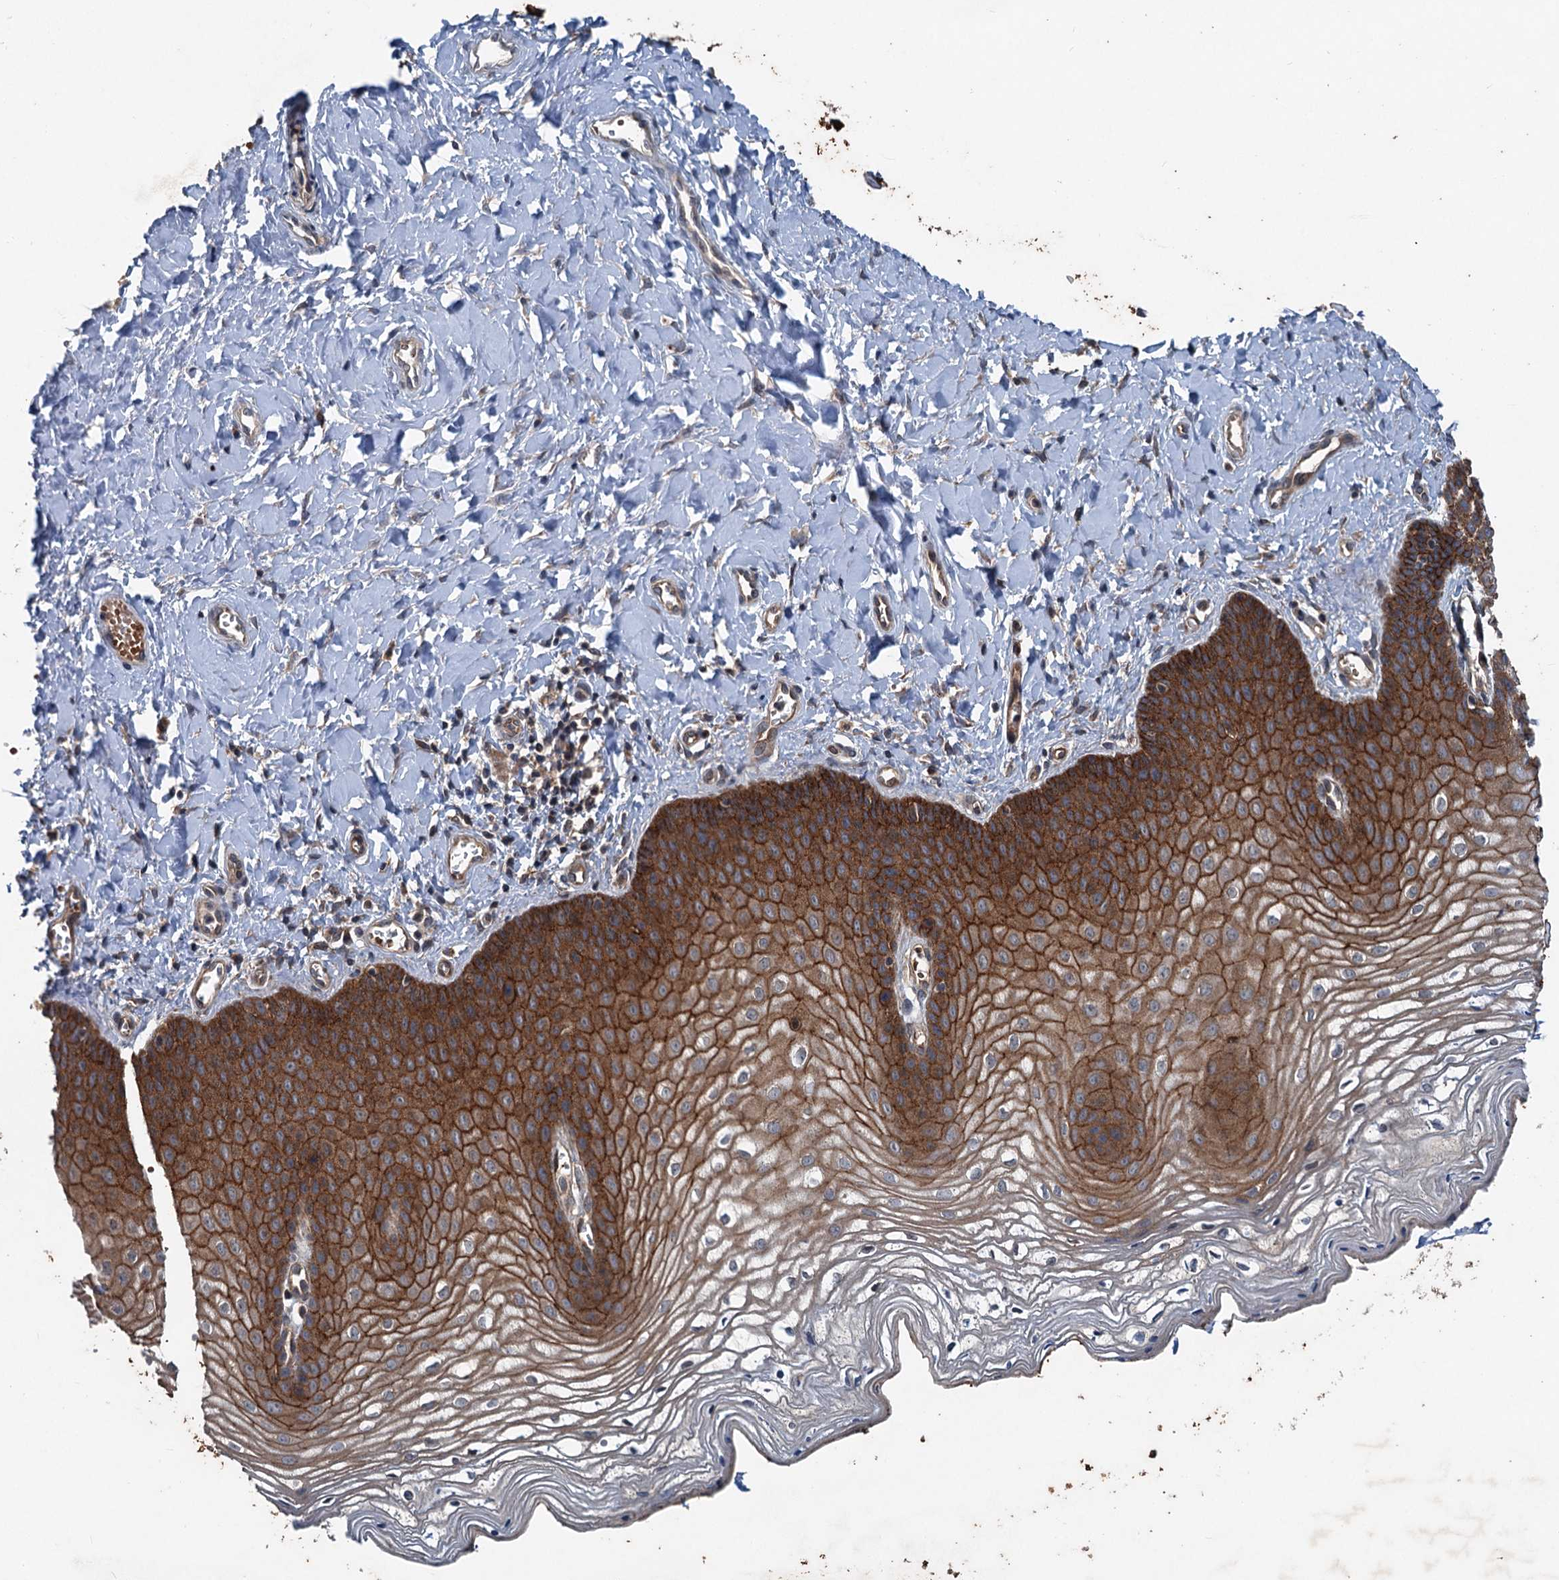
{"staining": {"intensity": "strong", "quantity": ">75%", "location": "cytoplasmic/membranous"}, "tissue": "vagina", "cell_type": "Squamous epithelial cells", "image_type": "normal", "snomed": [{"axis": "morphology", "description": "Normal tissue, NOS"}, {"axis": "topography", "description": "Vagina"}, {"axis": "topography", "description": "Cervix"}], "caption": "Protein expression analysis of unremarkable vagina shows strong cytoplasmic/membranous positivity in approximately >75% of squamous epithelial cells.", "gene": "N4BP2L2", "patient": {"sex": "female", "age": 40}}